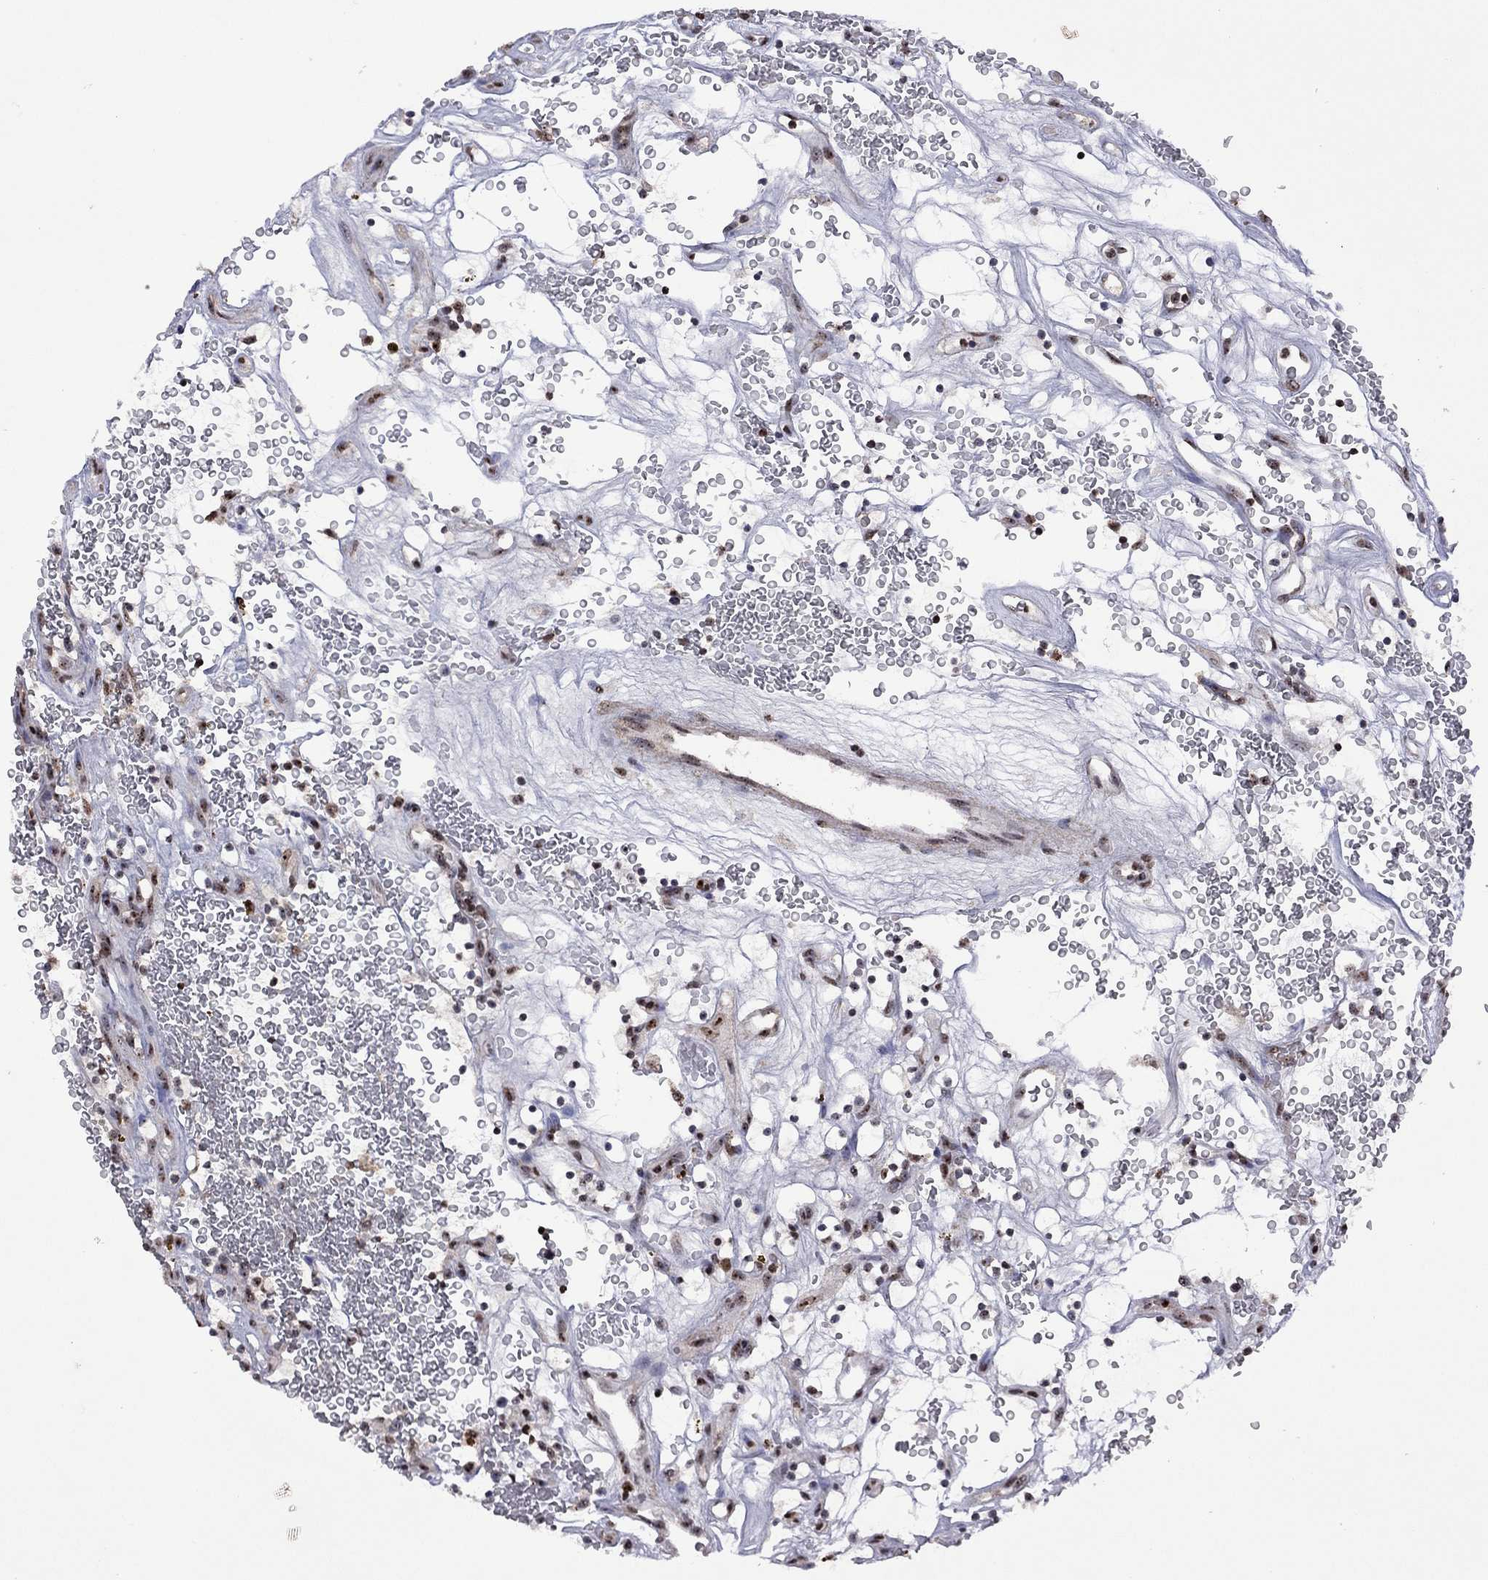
{"staining": {"intensity": "negative", "quantity": "none", "location": "none"}, "tissue": "renal cancer", "cell_type": "Tumor cells", "image_type": "cancer", "snomed": [{"axis": "morphology", "description": "Adenocarcinoma, NOS"}, {"axis": "topography", "description": "Kidney"}], "caption": "The photomicrograph exhibits no staining of tumor cells in adenocarcinoma (renal).", "gene": "SPOUT1", "patient": {"sex": "female", "age": 64}}